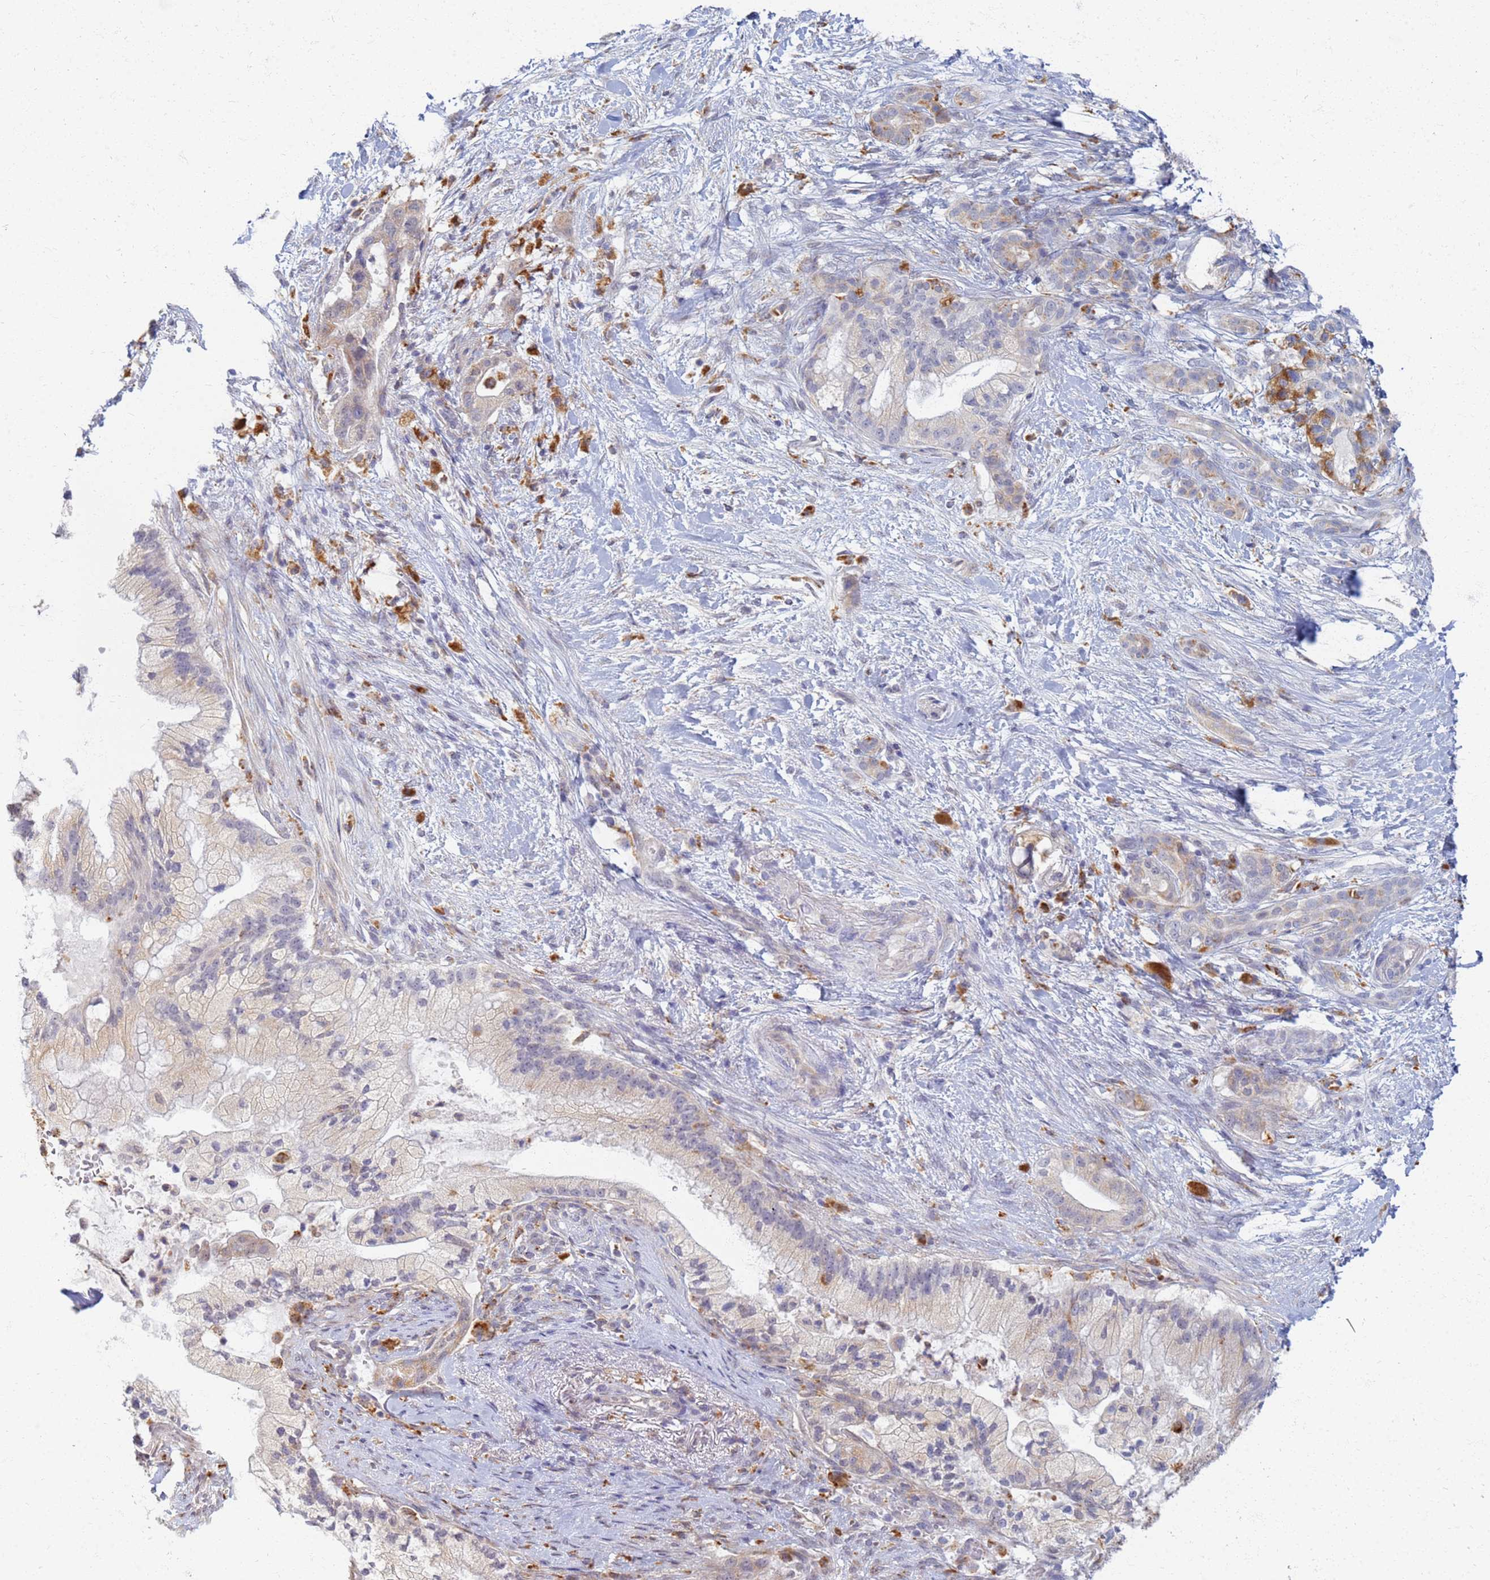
{"staining": {"intensity": "weak", "quantity": "<25%", "location": "cytoplasmic/membranous"}, "tissue": "pancreatic cancer", "cell_type": "Tumor cells", "image_type": "cancer", "snomed": [{"axis": "morphology", "description": "Adenocarcinoma, NOS"}, {"axis": "topography", "description": "Pancreas"}], "caption": "Tumor cells show no significant protein positivity in adenocarcinoma (pancreatic).", "gene": "ATP6V1E1", "patient": {"sex": "male", "age": 44}}